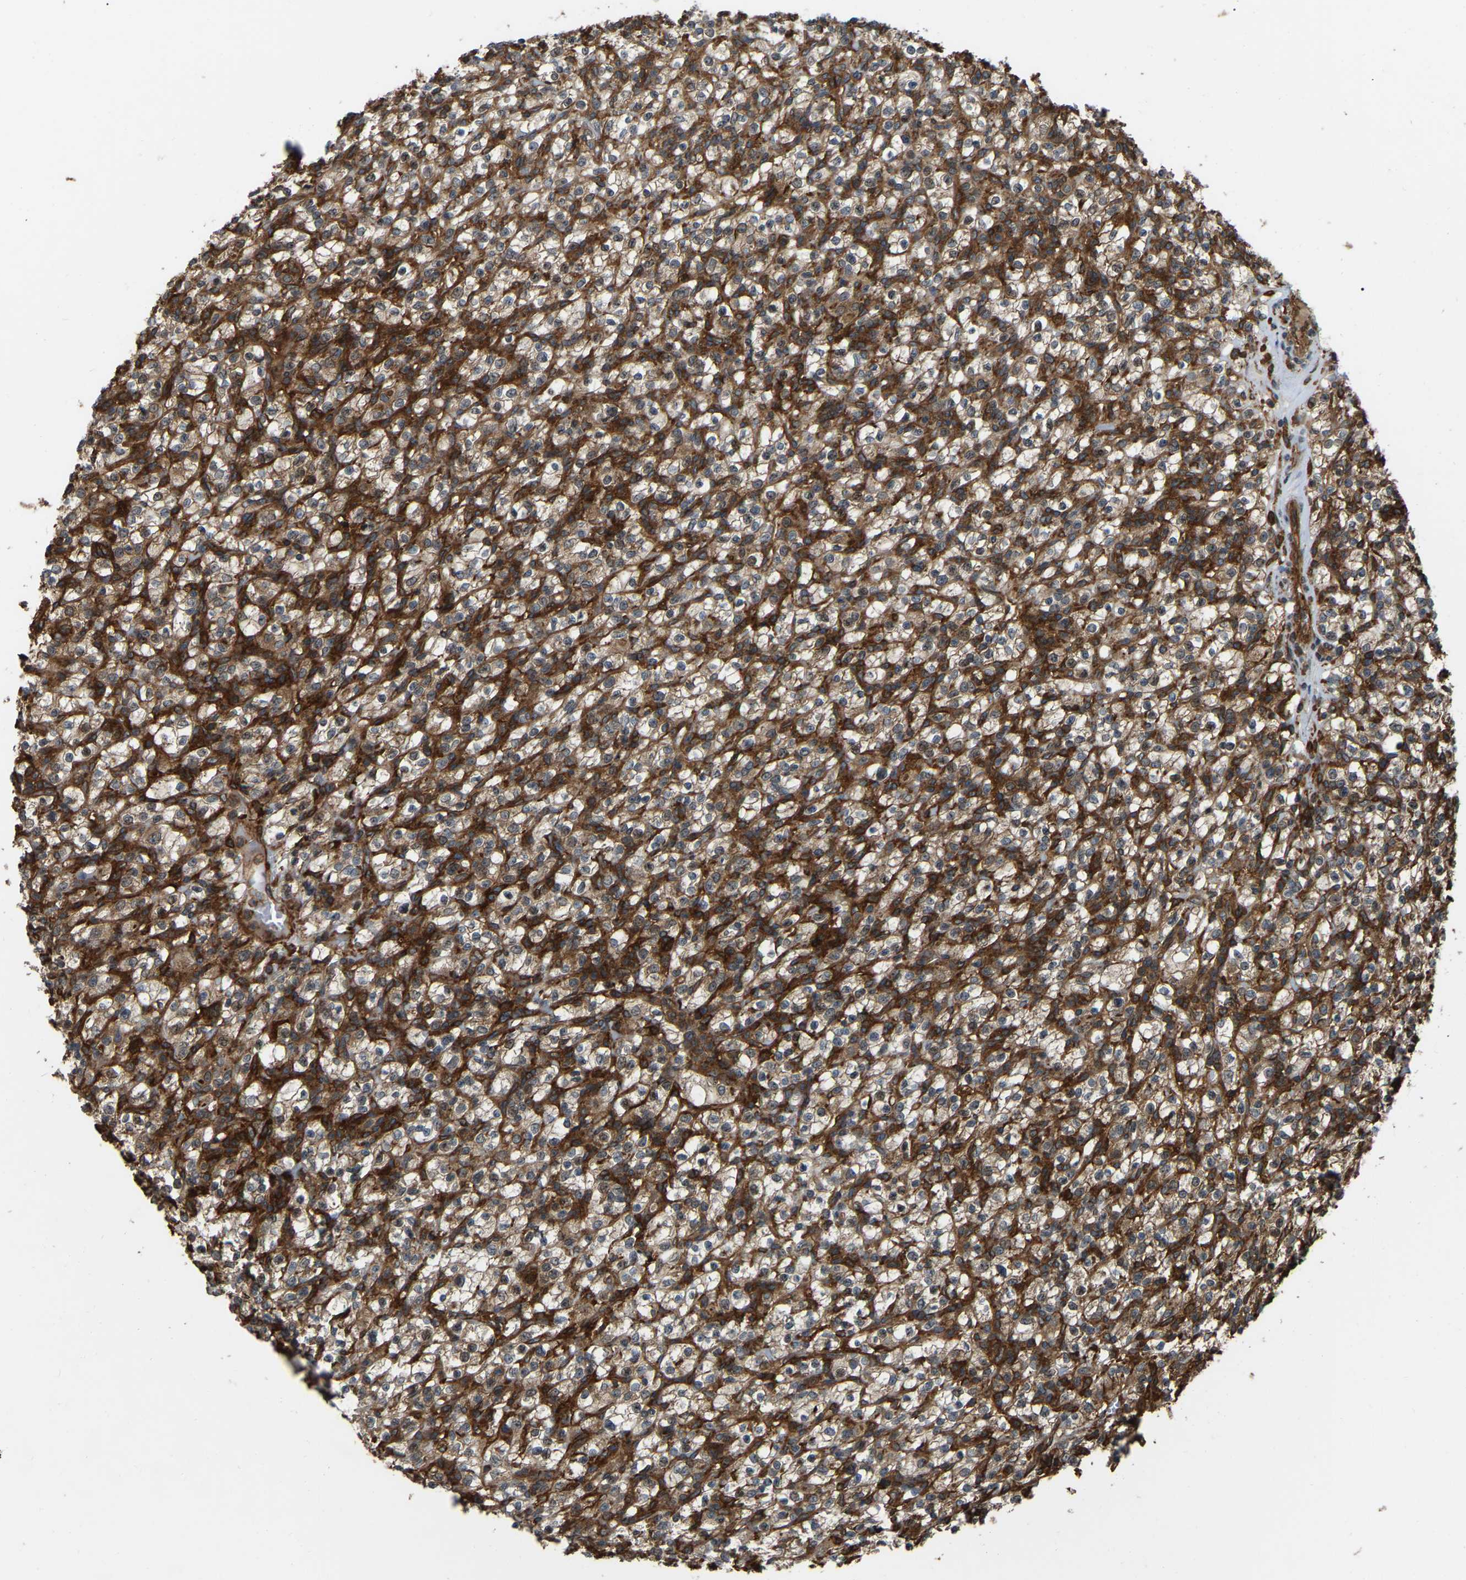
{"staining": {"intensity": "moderate", "quantity": ">75%", "location": "cytoplasmic/membranous"}, "tissue": "renal cancer", "cell_type": "Tumor cells", "image_type": "cancer", "snomed": [{"axis": "morphology", "description": "Normal tissue, NOS"}, {"axis": "morphology", "description": "Adenocarcinoma, NOS"}, {"axis": "topography", "description": "Kidney"}], "caption": "About >75% of tumor cells in human renal cancer demonstrate moderate cytoplasmic/membranous protein positivity as visualized by brown immunohistochemical staining.", "gene": "SAMD9L", "patient": {"sex": "female", "age": 72}}